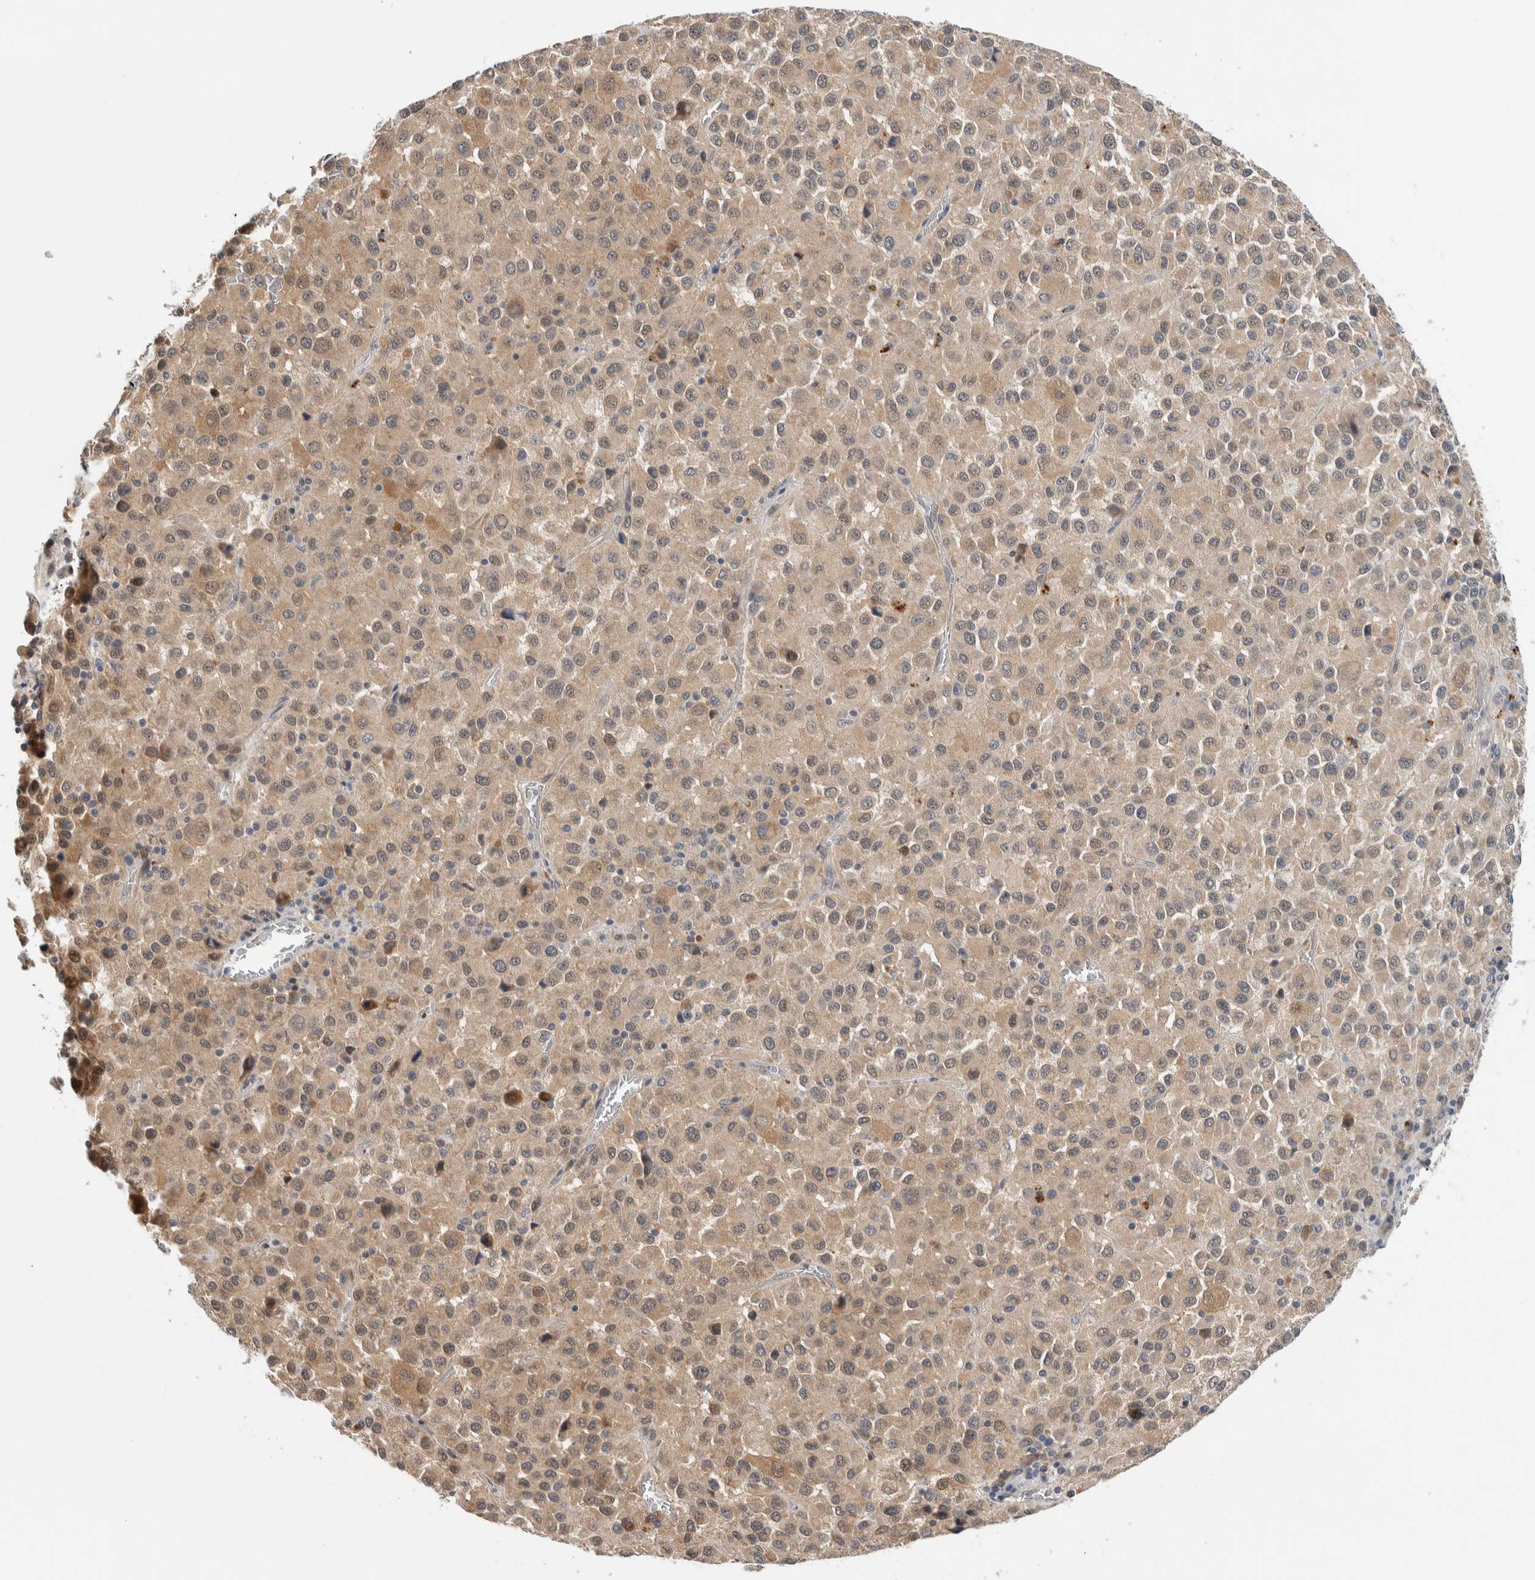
{"staining": {"intensity": "weak", "quantity": ">75%", "location": "cytoplasmic/membranous"}, "tissue": "melanoma", "cell_type": "Tumor cells", "image_type": "cancer", "snomed": [{"axis": "morphology", "description": "Malignant melanoma, Metastatic site"}, {"axis": "topography", "description": "Lung"}], "caption": "Protein staining shows weak cytoplasmic/membranous staining in approximately >75% of tumor cells in melanoma.", "gene": "SHPK", "patient": {"sex": "male", "age": 64}}